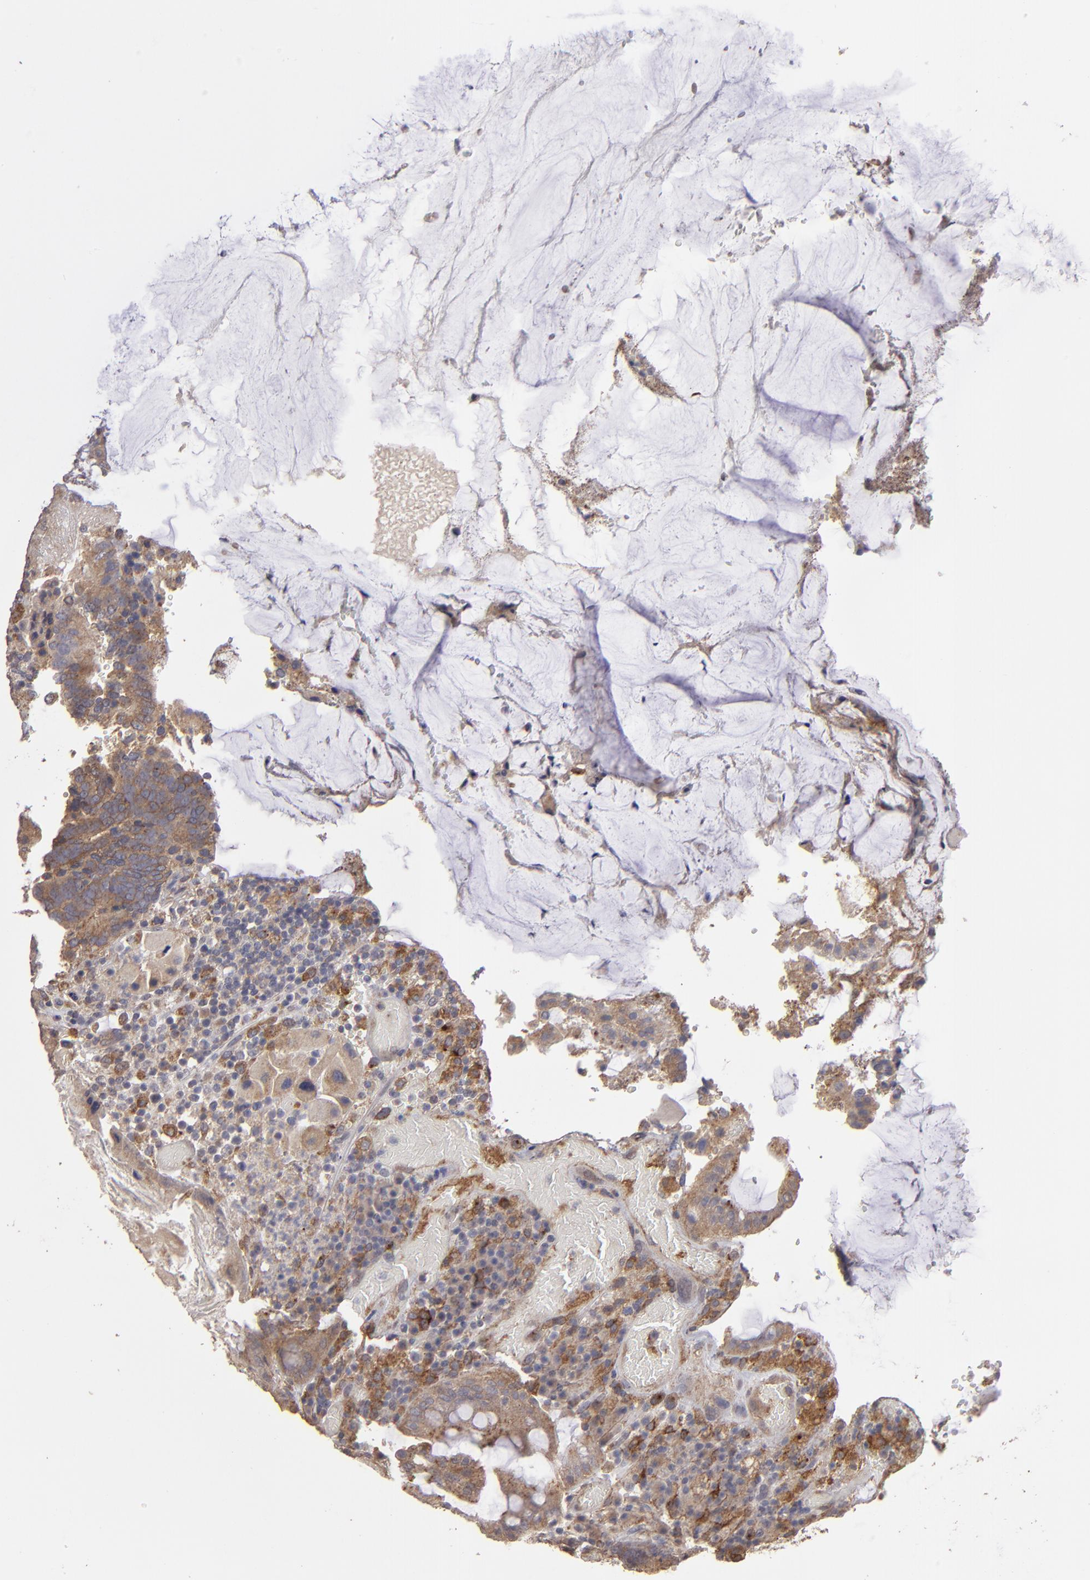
{"staining": {"intensity": "moderate", "quantity": ">75%", "location": "cytoplasmic/membranous"}, "tissue": "colorectal cancer", "cell_type": "Tumor cells", "image_type": "cancer", "snomed": [{"axis": "morphology", "description": "Normal tissue, NOS"}, {"axis": "morphology", "description": "Adenocarcinoma, NOS"}, {"axis": "topography", "description": "Colon"}], "caption": "IHC photomicrograph of colorectal cancer stained for a protein (brown), which demonstrates medium levels of moderate cytoplasmic/membranous expression in approximately >75% of tumor cells.", "gene": "ITGB5", "patient": {"sex": "female", "age": 78}}